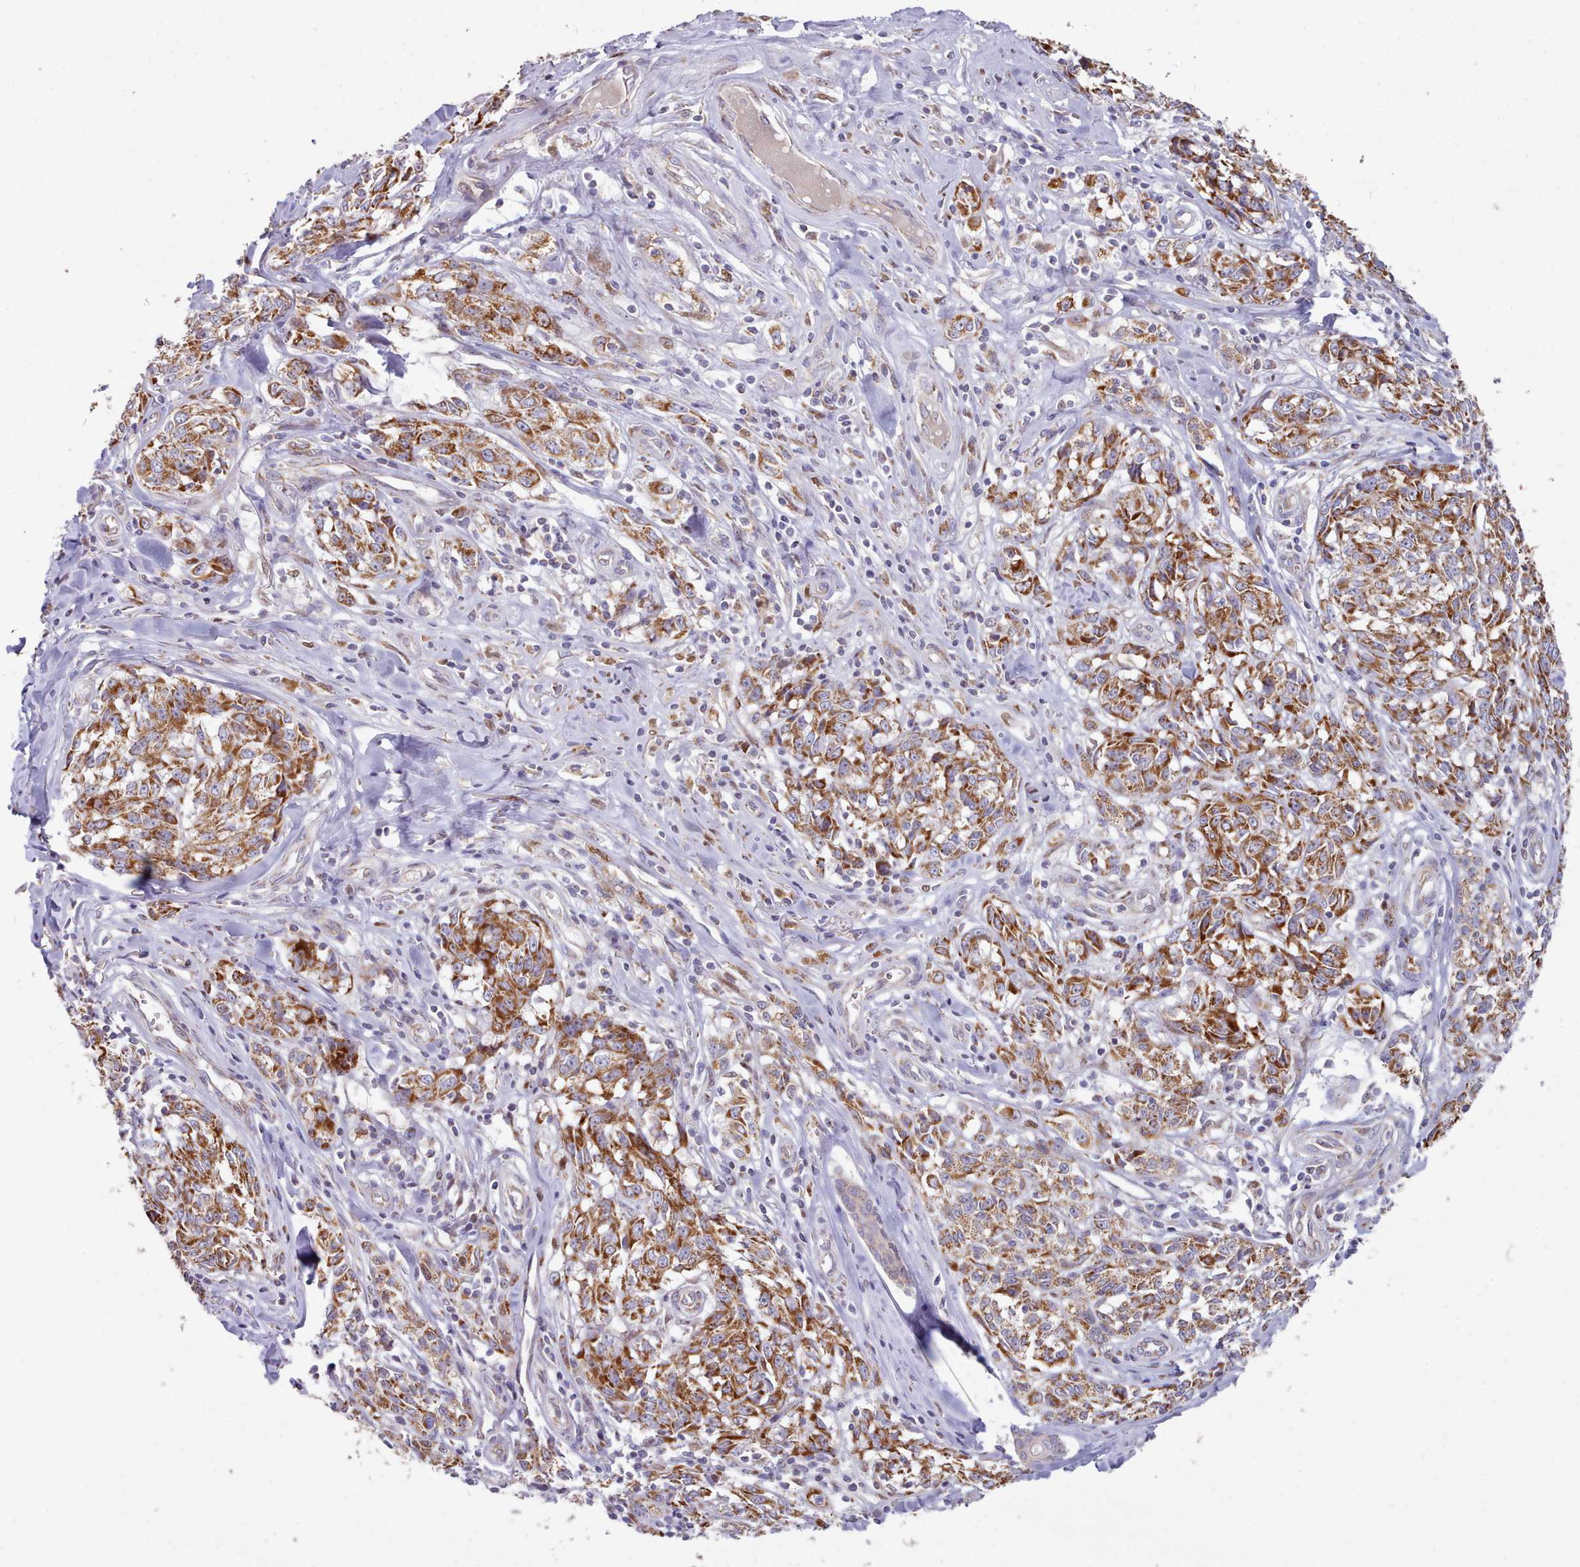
{"staining": {"intensity": "strong", "quantity": ">75%", "location": "cytoplasmic/membranous"}, "tissue": "melanoma", "cell_type": "Tumor cells", "image_type": "cancer", "snomed": [{"axis": "morphology", "description": "Normal tissue, NOS"}, {"axis": "morphology", "description": "Malignant melanoma, NOS"}, {"axis": "topography", "description": "Skin"}], "caption": "Immunohistochemical staining of melanoma shows high levels of strong cytoplasmic/membranous expression in about >75% of tumor cells.", "gene": "HSDL2", "patient": {"sex": "female", "age": 64}}